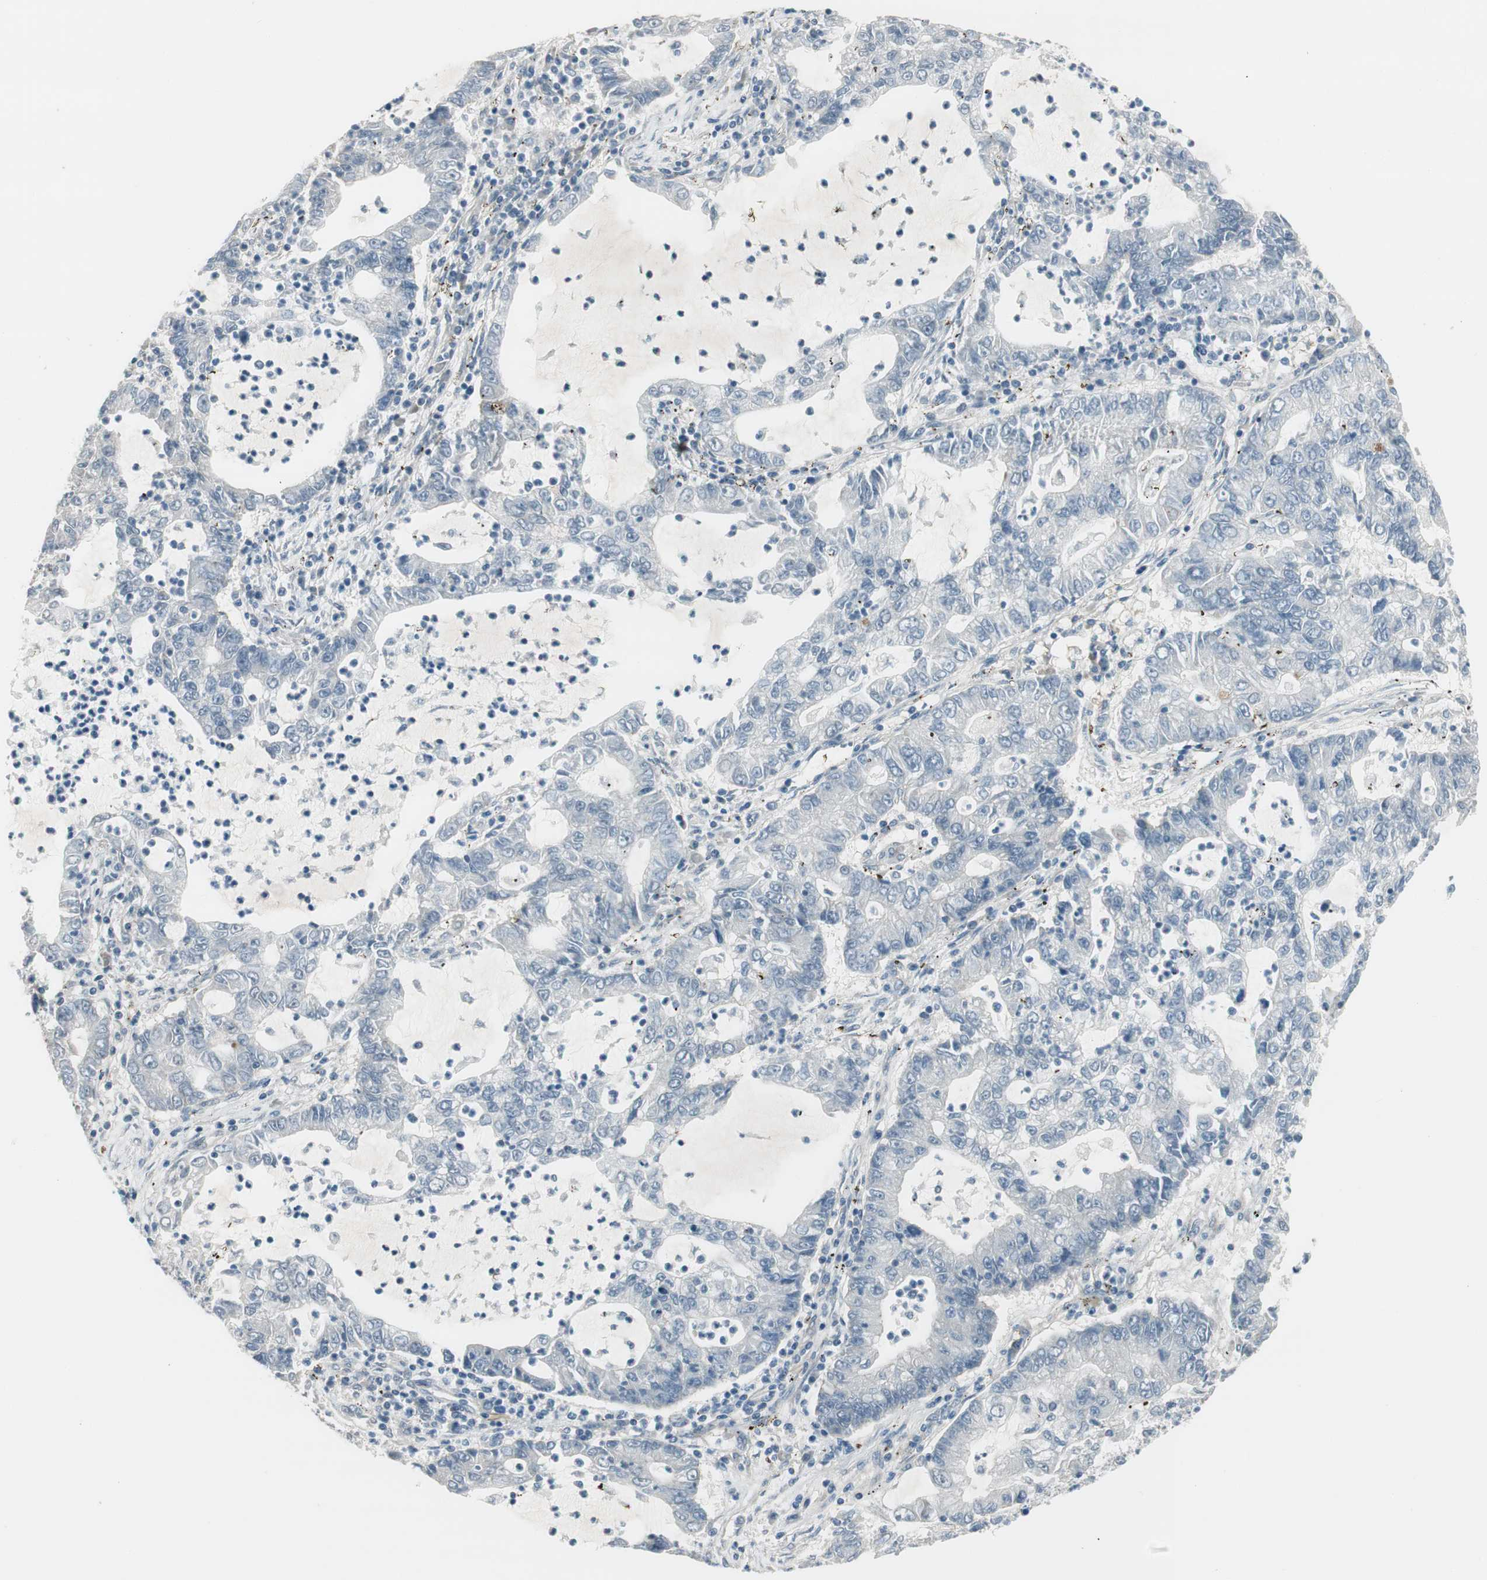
{"staining": {"intensity": "negative", "quantity": "none", "location": "none"}, "tissue": "lung cancer", "cell_type": "Tumor cells", "image_type": "cancer", "snomed": [{"axis": "morphology", "description": "Adenocarcinoma, NOS"}, {"axis": "topography", "description": "Lung"}], "caption": "A histopathology image of lung cancer (adenocarcinoma) stained for a protein demonstrates no brown staining in tumor cells.", "gene": "EVA1A", "patient": {"sex": "female", "age": 51}}